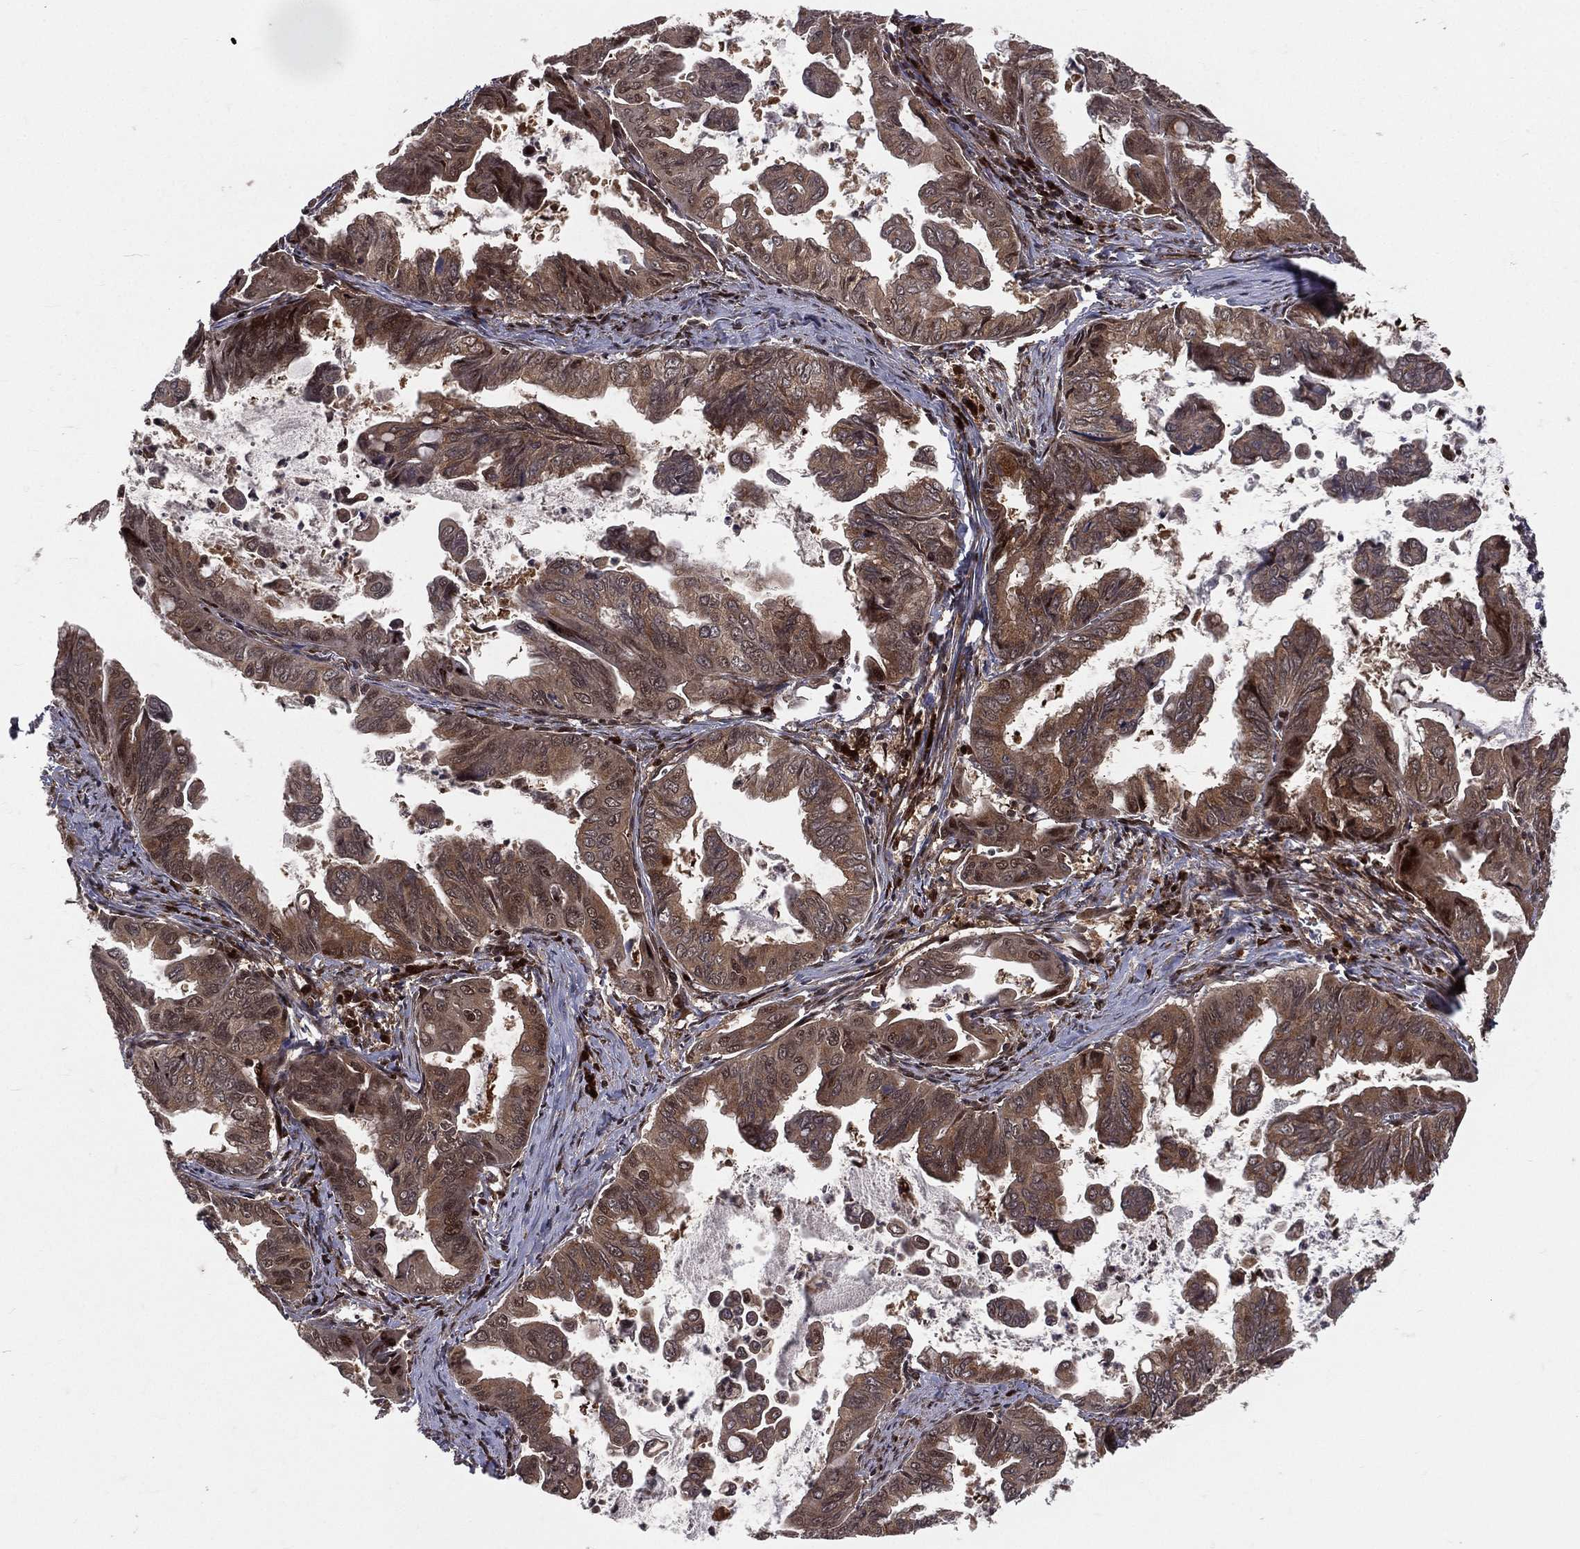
{"staining": {"intensity": "strong", "quantity": ">75%", "location": "cytoplasmic/membranous"}, "tissue": "stomach cancer", "cell_type": "Tumor cells", "image_type": "cancer", "snomed": [{"axis": "morphology", "description": "Adenocarcinoma, NOS"}, {"axis": "topography", "description": "Stomach, upper"}], "caption": "Immunohistochemical staining of stomach cancer reveals high levels of strong cytoplasmic/membranous positivity in about >75% of tumor cells.", "gene": "MDM2", "patient": {"sex": "male", "age": 80}}